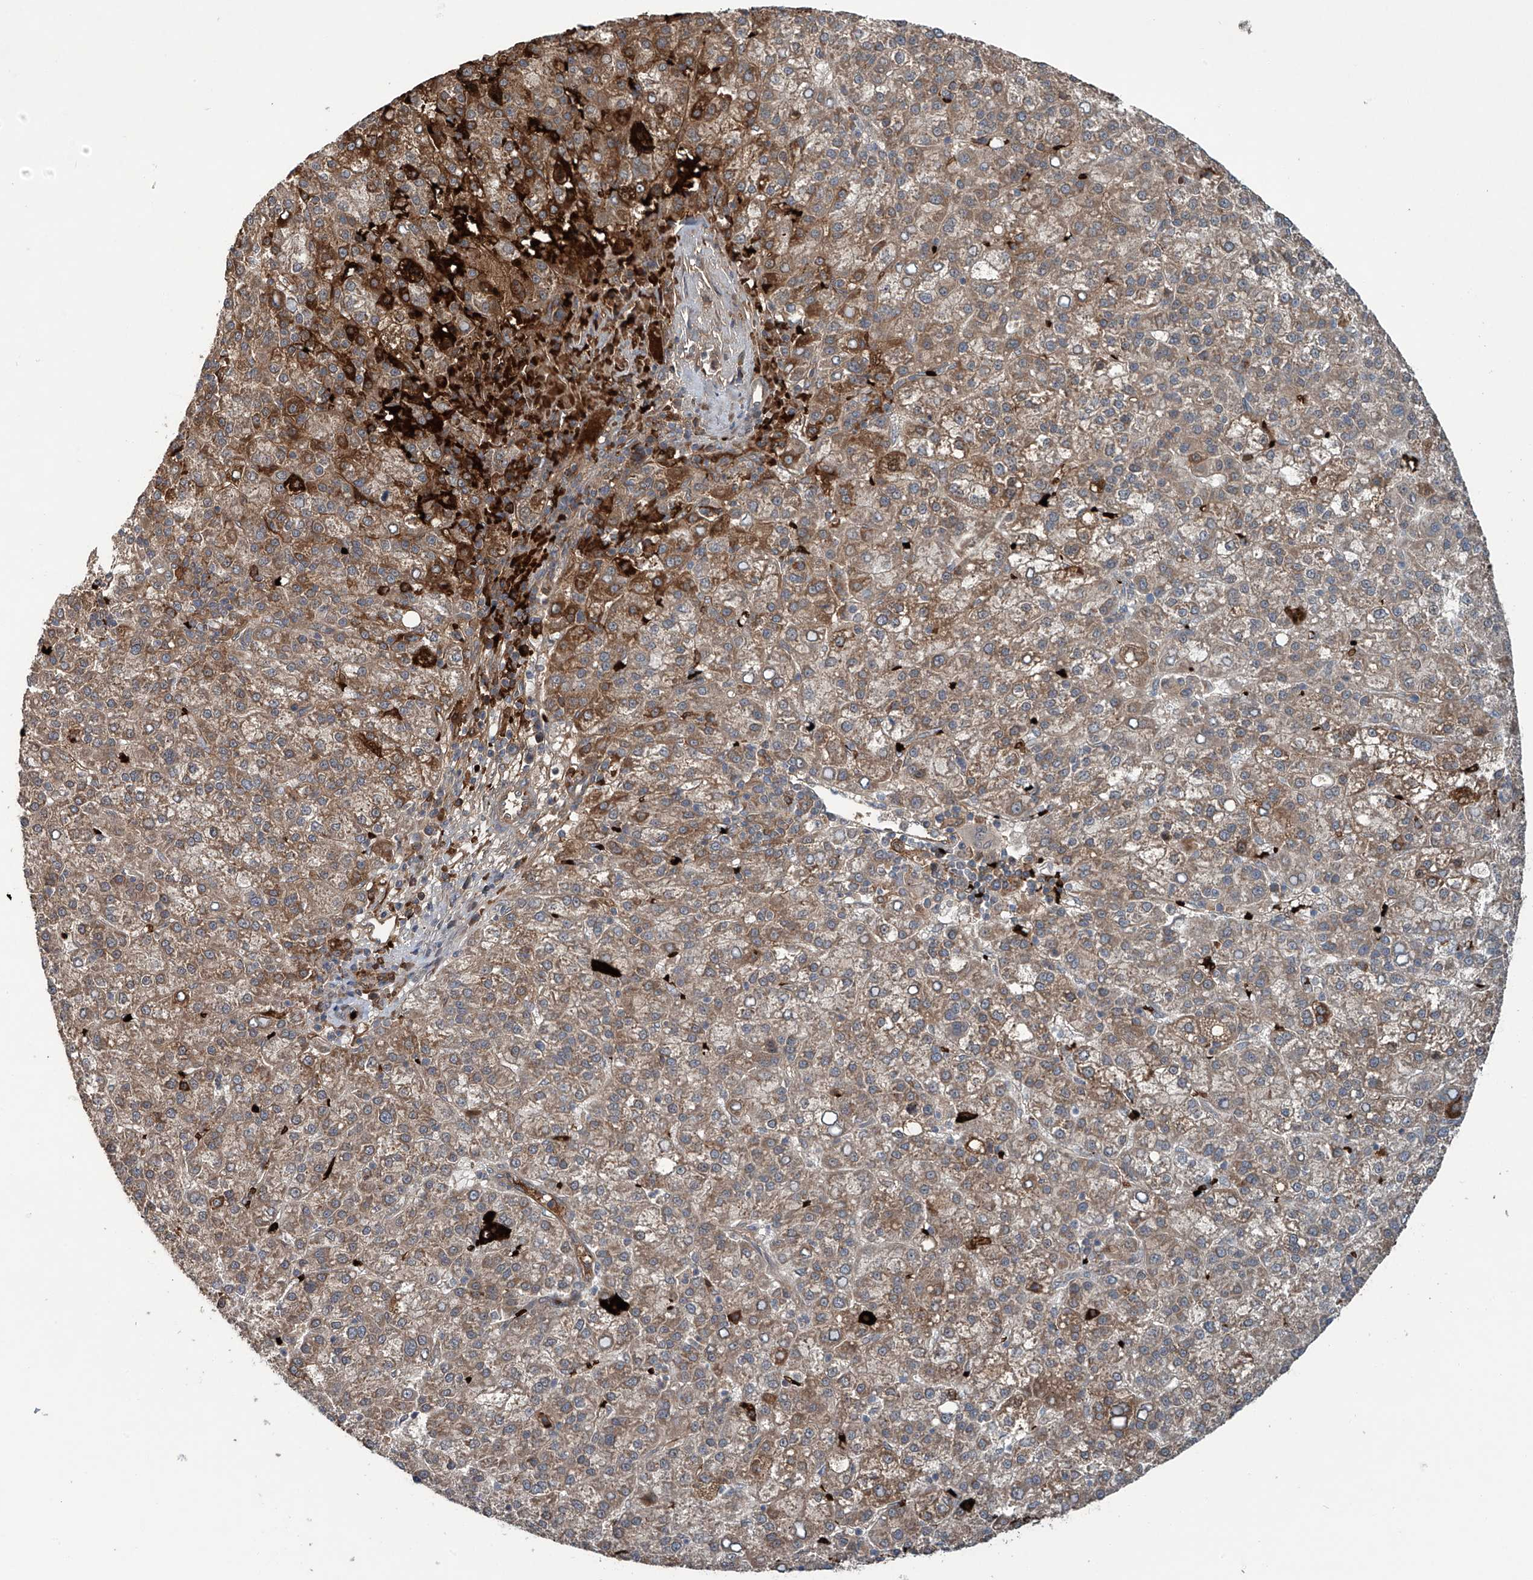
{"staining": {"intensity": "strong", "quantity": "<25%", "location": "cytoplasmic/membranous"}, "tissue": "liver cancer", "cell_type": "Tumor cells", "image_type": "cancer", "snomed": [{"axis": "morphology", "description": "Carcinoma, Hepatocellular, NOS"}, {"axis": "topography", "description": "Liver"}], "caption": "The image displays staining of hepatocellular carcinoma (liver), revealing strong cytoplasmic/membranous protein expression (brown color) within tumor cells. The staining is performed using DAB brown chromogen to label protein expression. The nuclei are counter-stained blue using hematoxylin.", "gene": "ZDHHC9", "patient": {"sex": "female", "age": 58}}